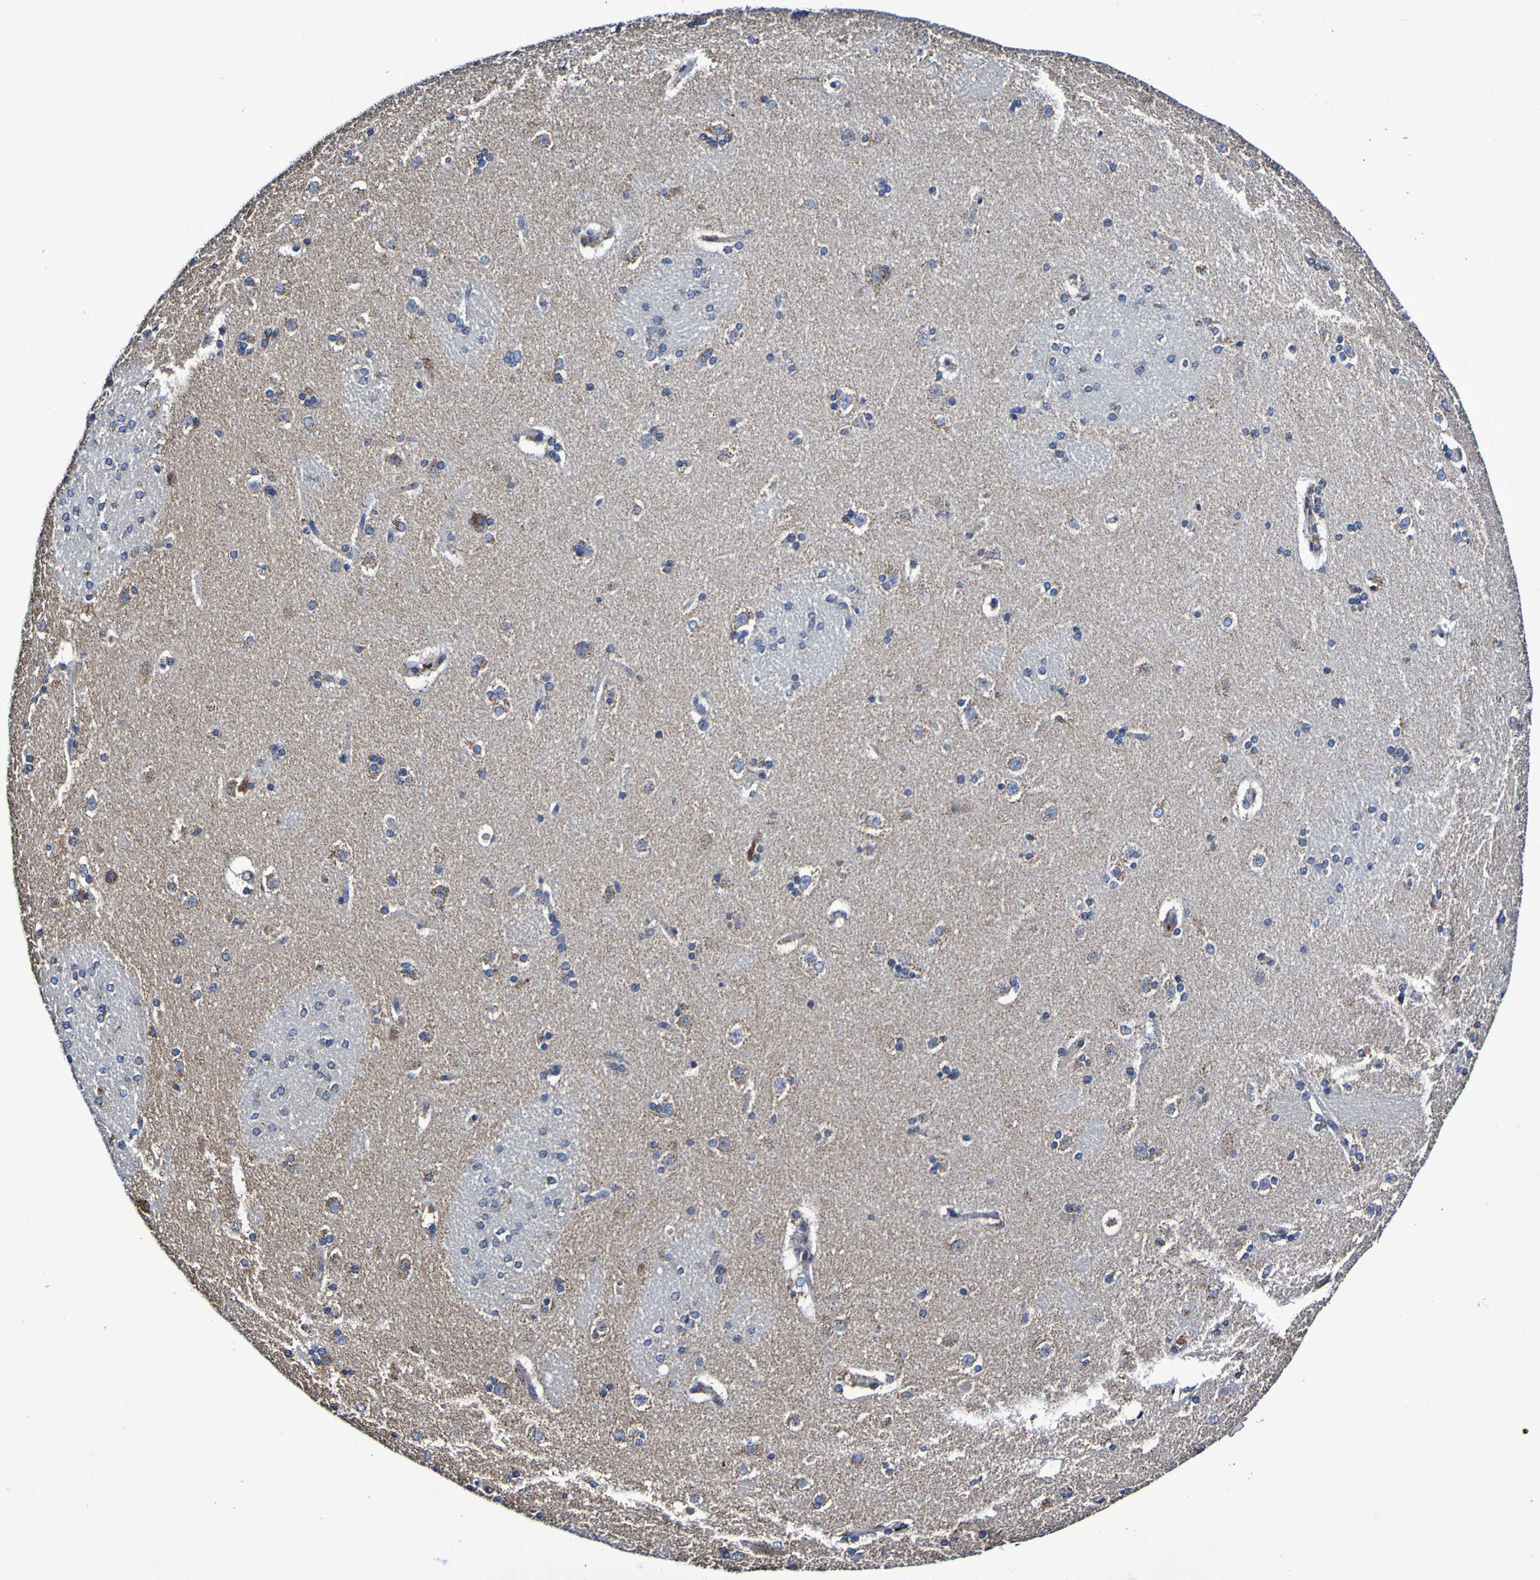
{"staining": {"intensity": "moderate", "quantity": "25%-75%", "location": "cytoplasmic/membranous"}, "tissue": "caudate", "cell_type": "Glial cells", "image_type": "normal", "snomed": [{"axis": "morphology", "description": "Normal tissue, NOS"}, {"axis": "topography", "description": "Lateral ventricle wall"}], "caption": "The photomicrograph demonstrates staining of unremarkable caudate, revealing moderate cytoplasmic/membranous protein expression (brown color) within glial cells. The staining is performed using DAB (3,3'-diaminobenzidine) brown chromogen to label protein expression. The nuclei are counter-stained blue using hematoxylin.", "gene": "IL18R1", "patient": {"sex": "female", "age": 19}}